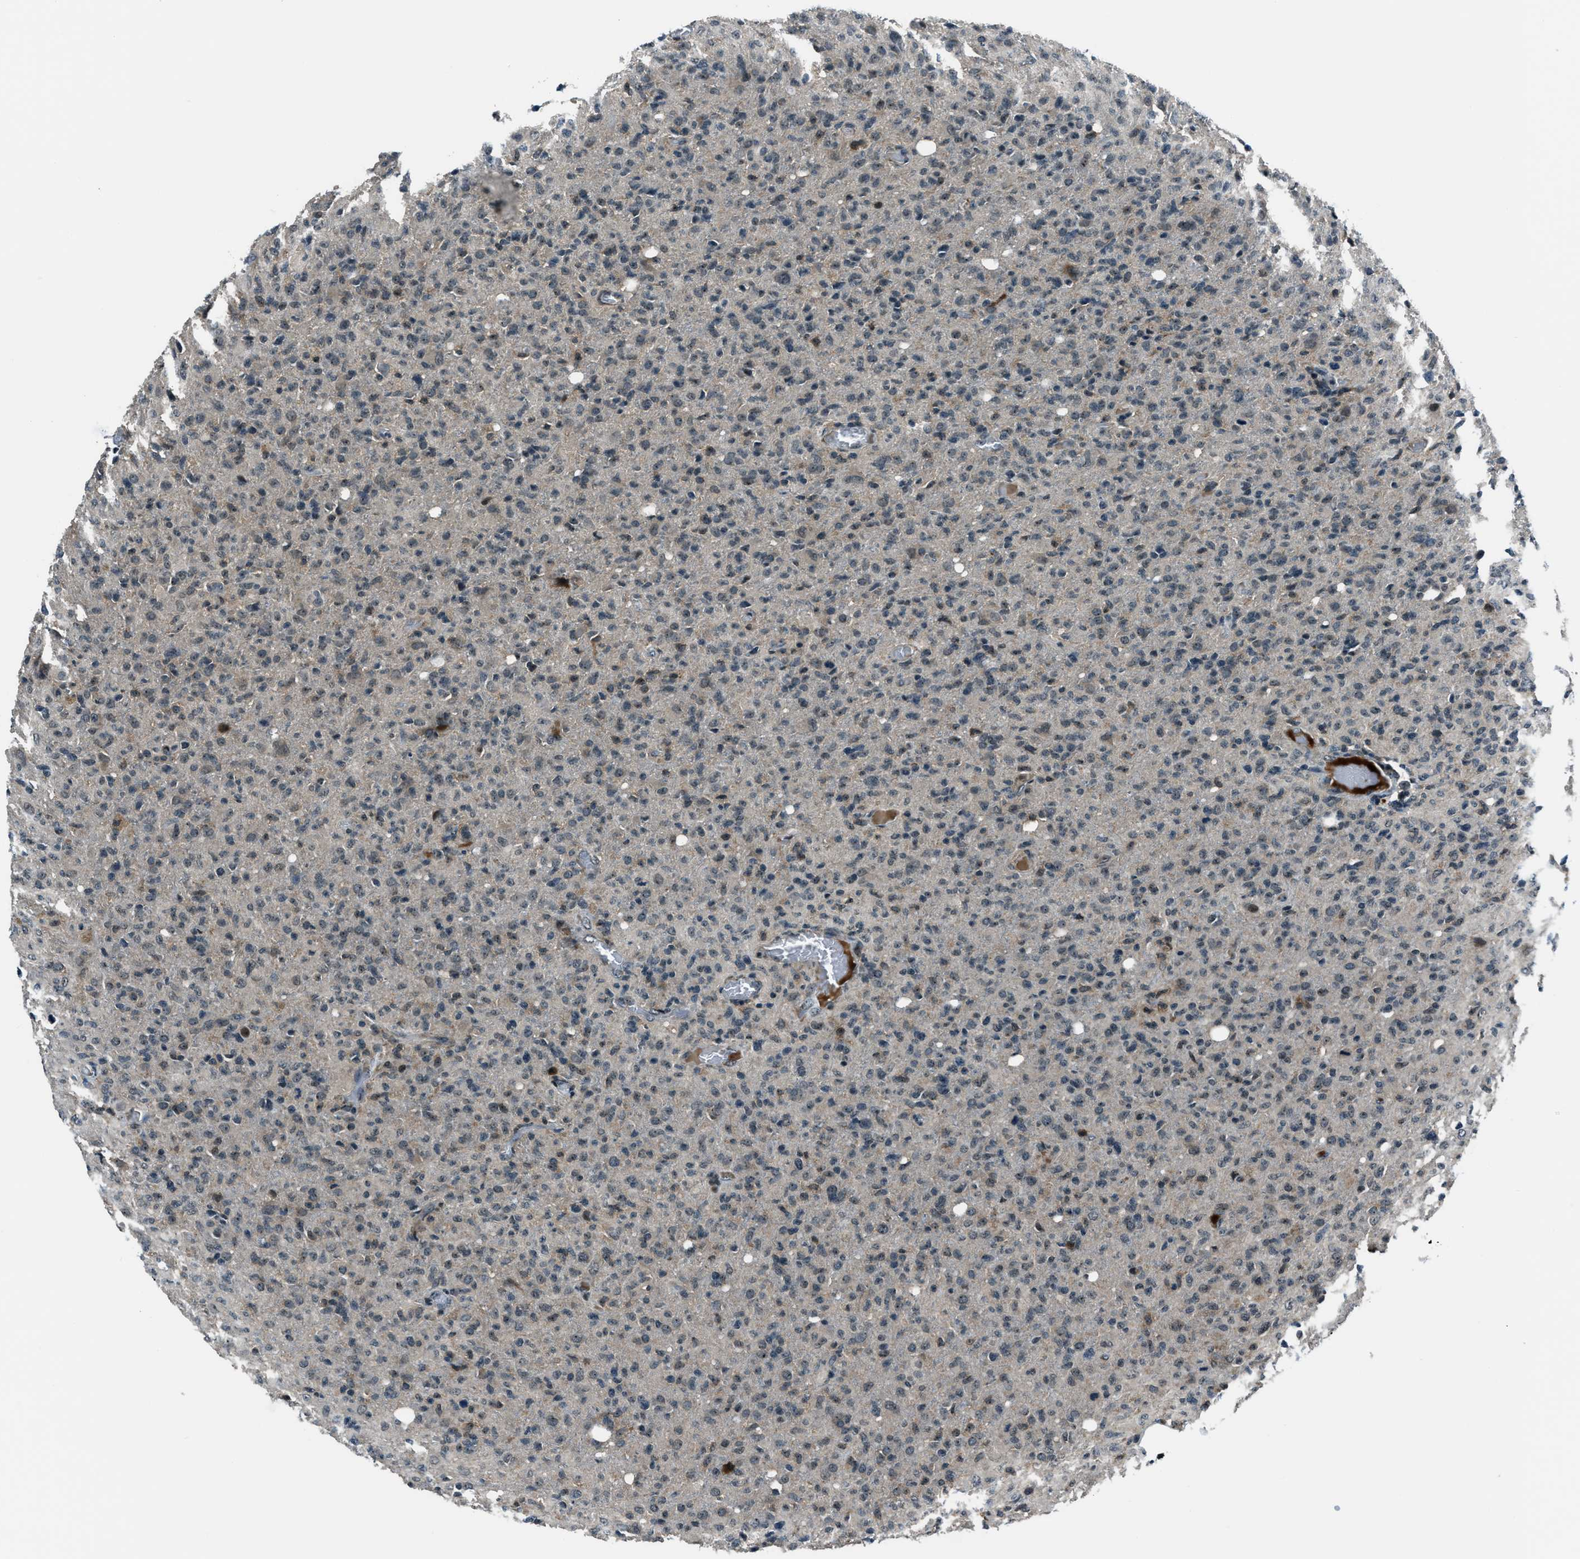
{"staining": {"intensity": "weak", "quantity": "<25%", "location": "cytoplasmic/membranous"}, "tissue": "glioma", "cell_type": "Tumor cells", "image_type": "cancer", "snomed": [{"axis": "morphology", "description": "Glioma, malignant, High grade"}, {"axis": "topography", "description": "Brain"}], "caption": "There is no significant expression in tumor cells of glioma.", "gene": "ACTL9", "patient": {"sex": "female", "age": 57}}